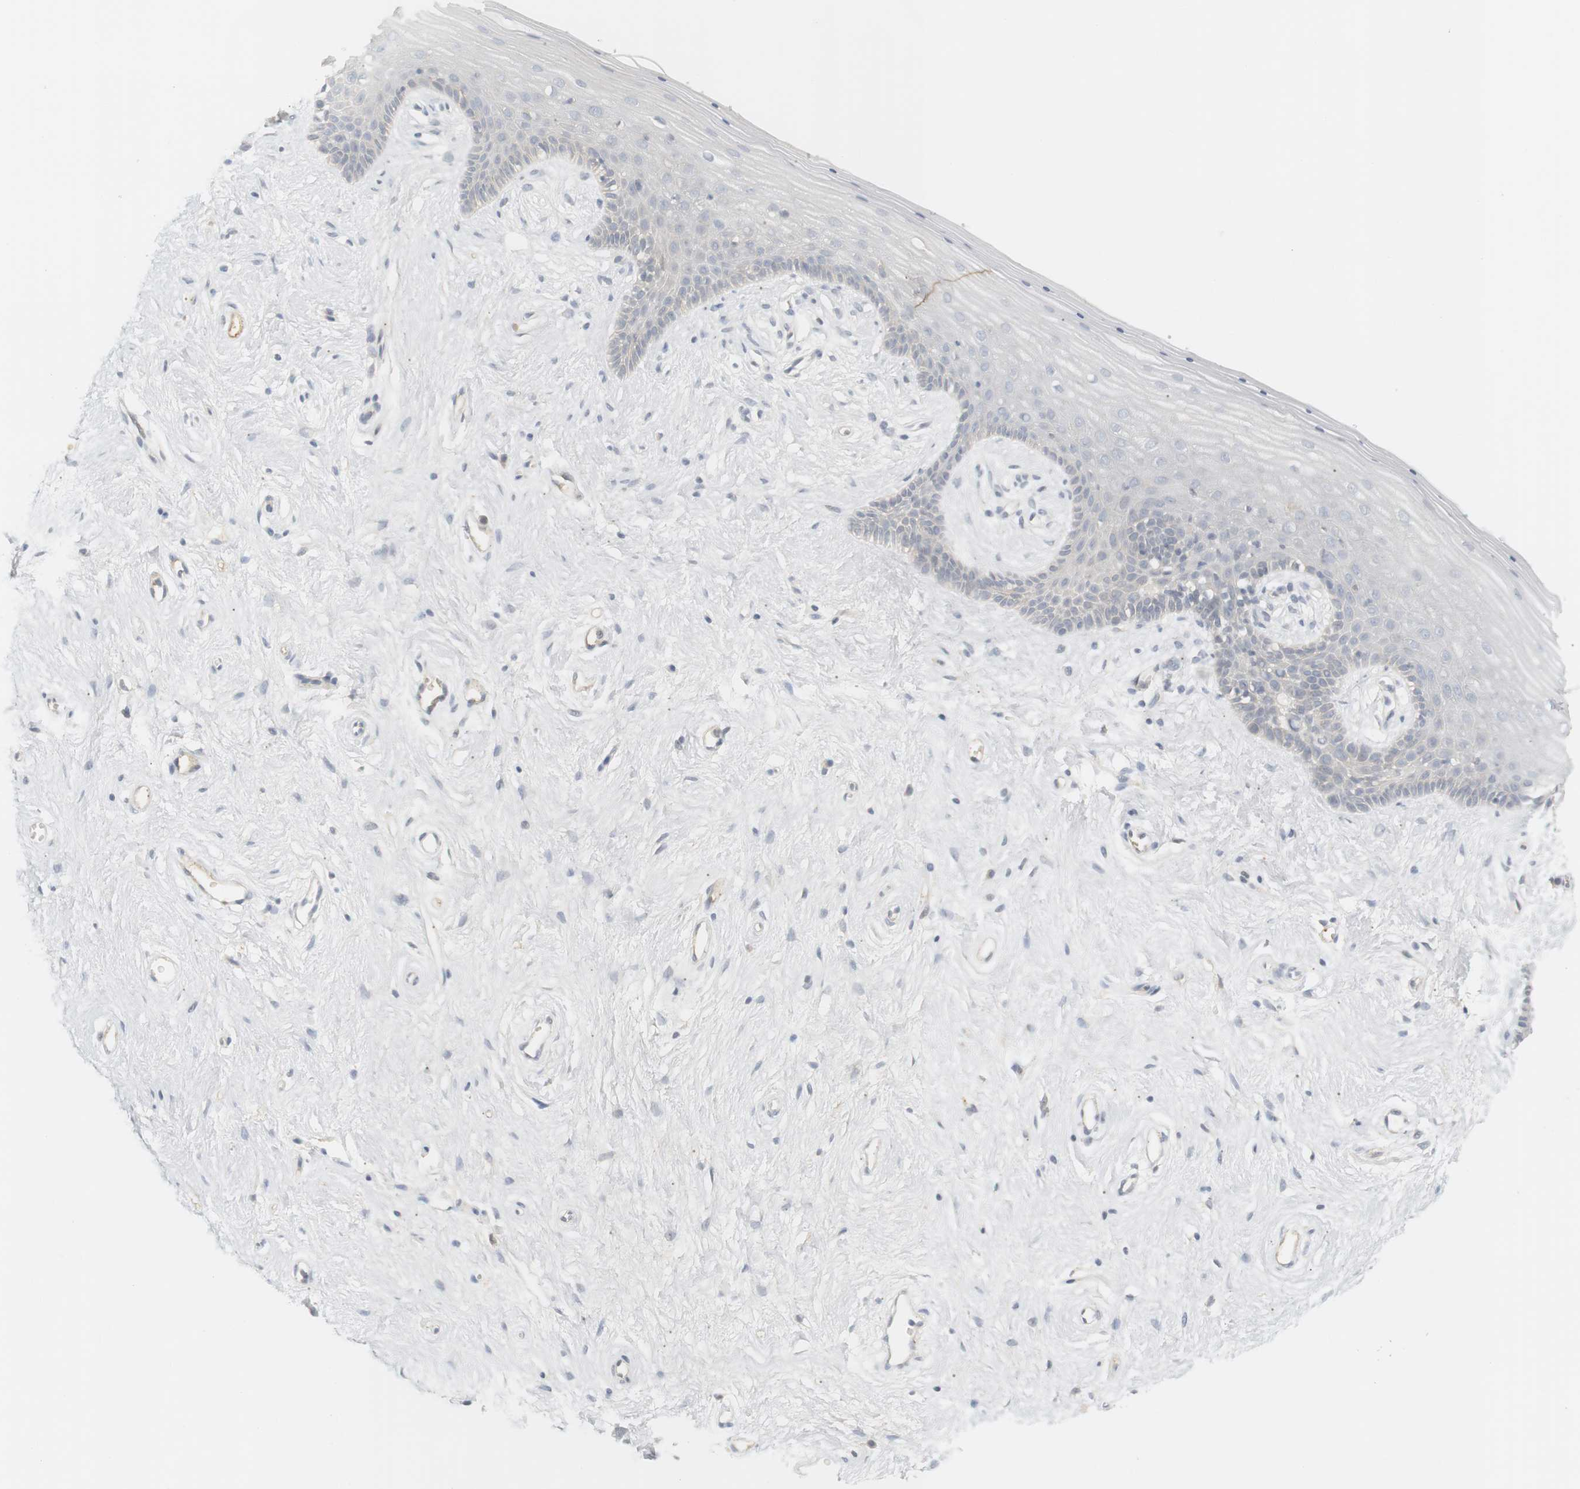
{"staining": {"intensity": "negative", "quantity": "none", "location": "none"}, "tissue": "vagina", "cell_type": "Squamous epithelial cells", "image_type": "normal", "snomed": [{"axis": "morphology", "description": "Normal tissue, NOS"}, {"axis": "topography", "description": "Vagina"}], "caption": "The photomicrograph exhibits no staining of squamous epithelial cells in unremarkable vagina. Brightfield microscopy of immunohistochemistry (IHC) stained with DAB (3,3'-diaminobenzidine) (brown) and hematoxylin (blue), captured at high magnification.", "gene": "RTN3", "patient": {"sex": "female", "age": 44}}